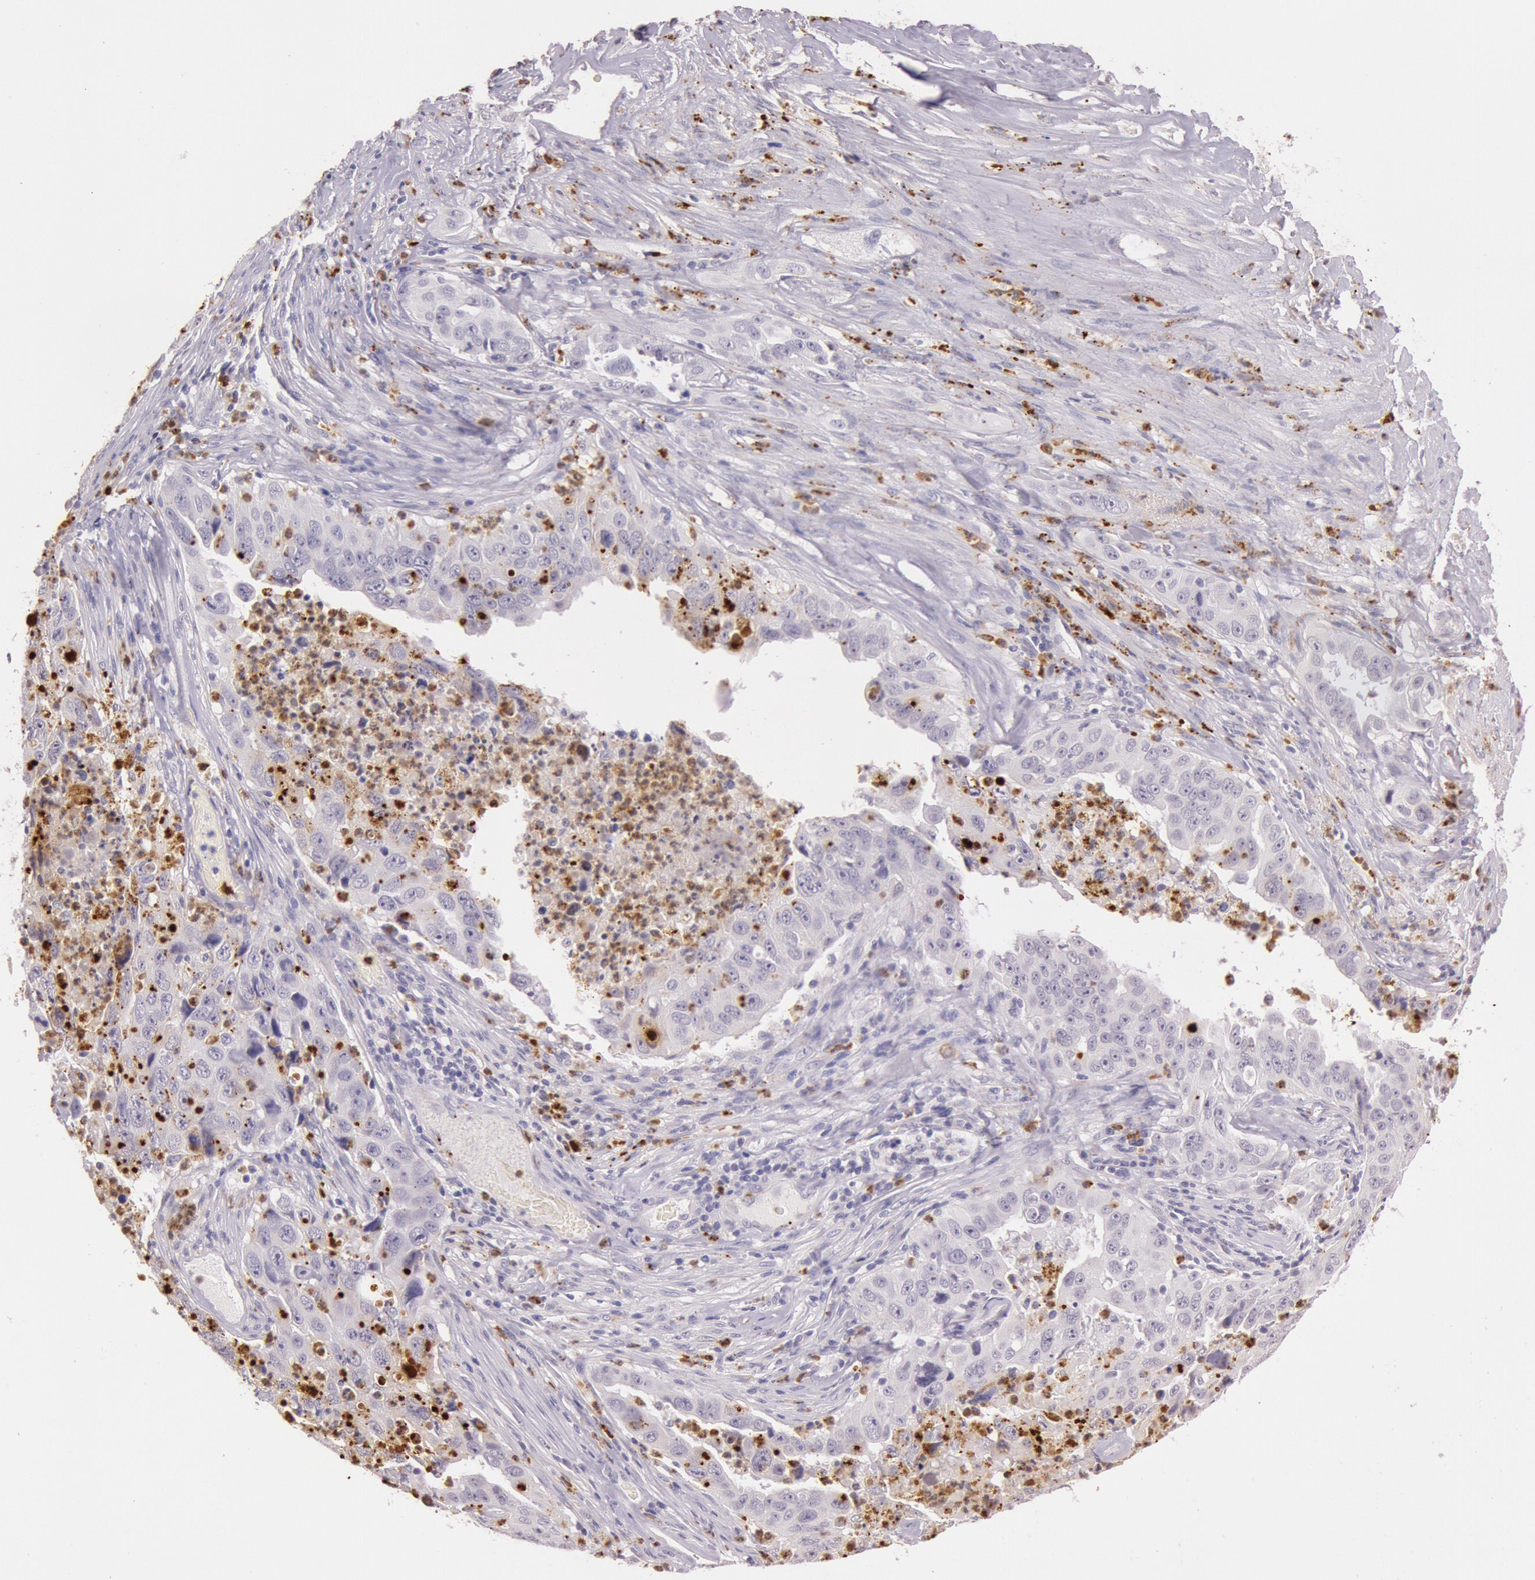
{"staining": {"intensity": "negative", "quantity": "none", "location": "none"}, "tissue": "lung cancer", "cell_type": "Tumor cells", "image_type": "cancer", "snomed": [{"axis": "morphology", "description": "Squamous cell carcinoma, NOS"}, {"axis": "topography", "description": "Lung"}], "caption": "Immunohistochemistry image of squamous cell carcinoma (lung) stained for a protein (brown), which exhibits no positivity in tumor cells.", "gene": "KDM6A", "patient": {"sex": "male", "age": 64}}